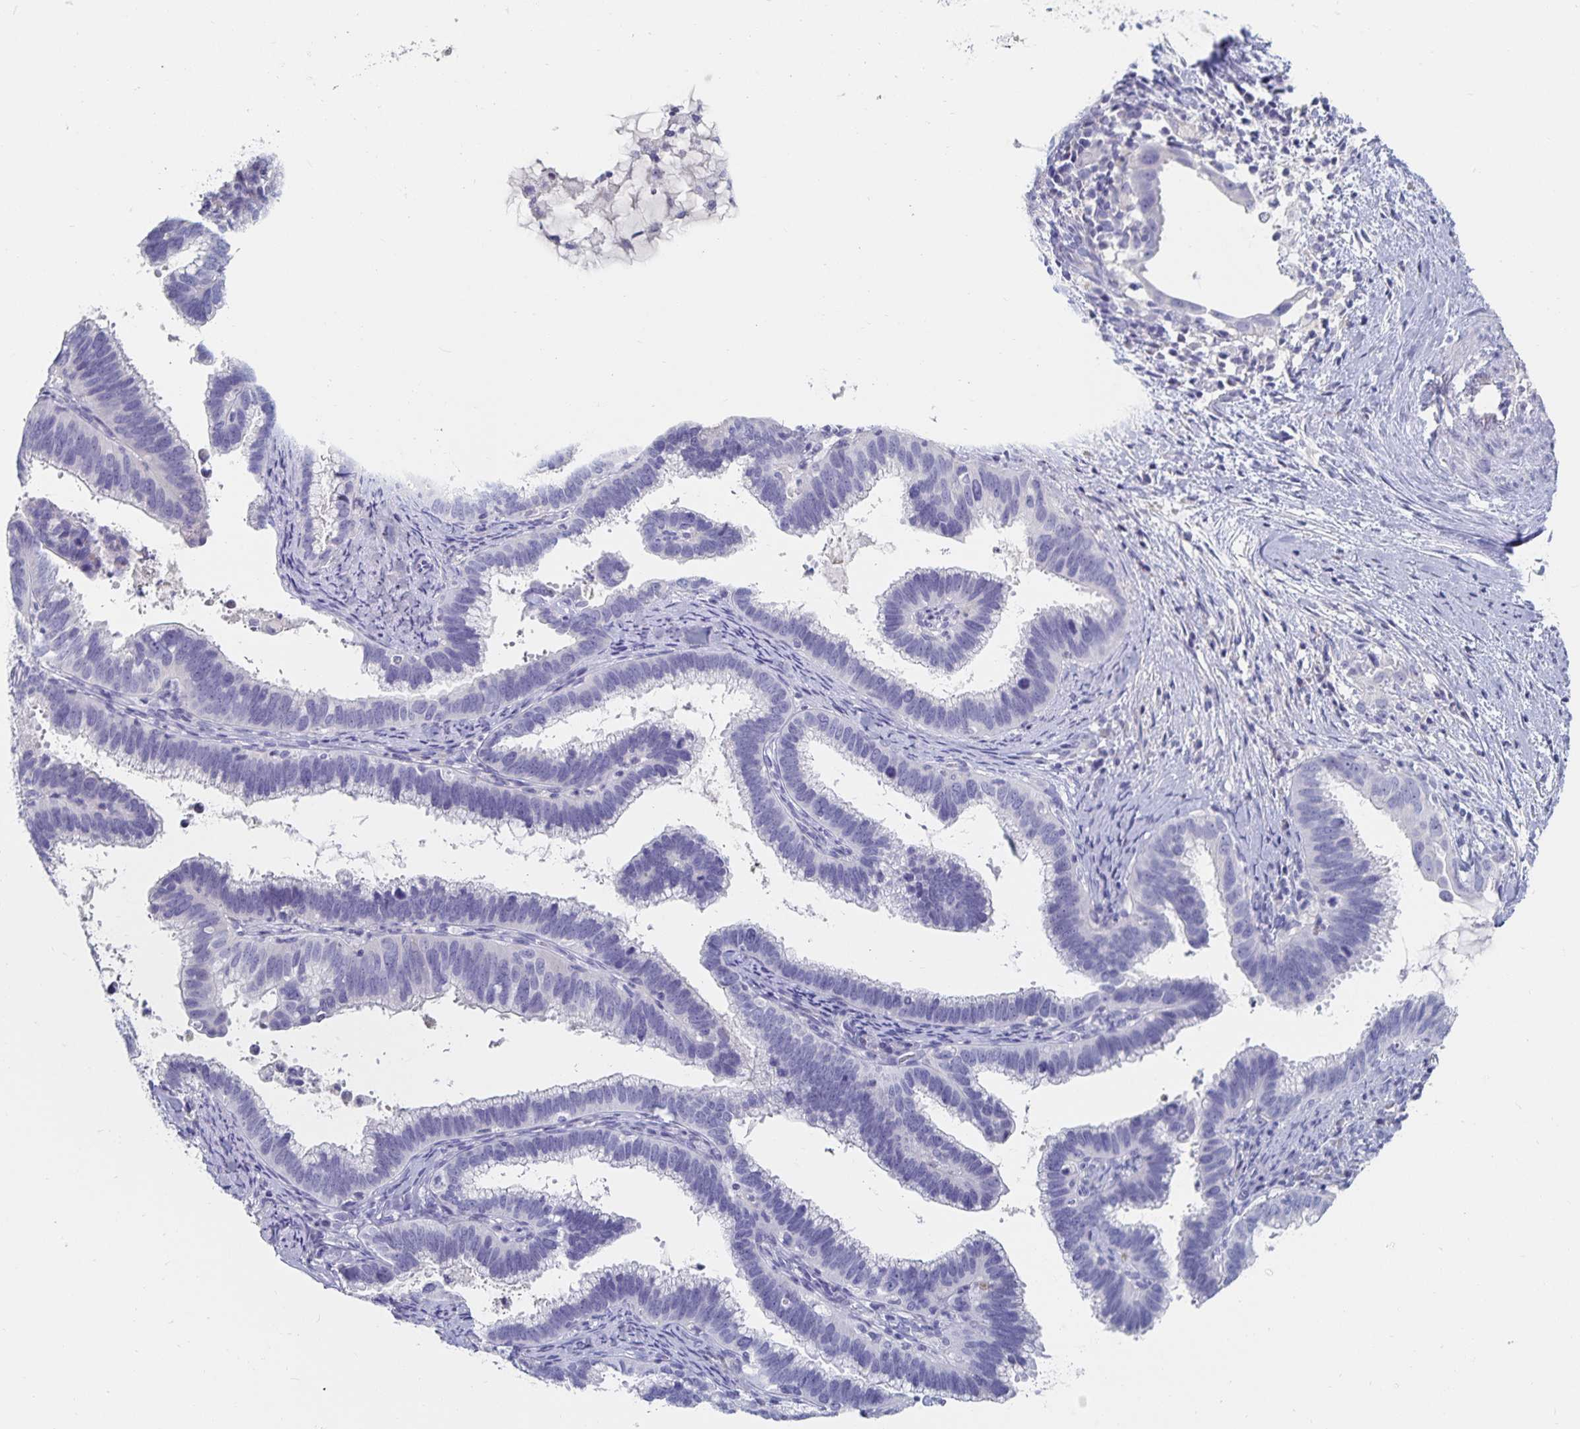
{"staining": {"intensity": "negative", "quantity": "none", "location": "none"}, "tissue": "cervical cancer", "cell_type": "Tumor cells", "image_type": "cancer", "snomed": [{"axis": "morphology", "description": "Adenocarcinoma, NOS"}, {"axis": "topography", "description": "Cervix"}], "caption": "An immunohistochemistry (IHC) image of cervical adenocarcinoma is shown. There is no staining in tumor cells of cervical adenocarcinoma.", "gene": "CFAP69", "patient": {"sex": "female", "age": 61}}